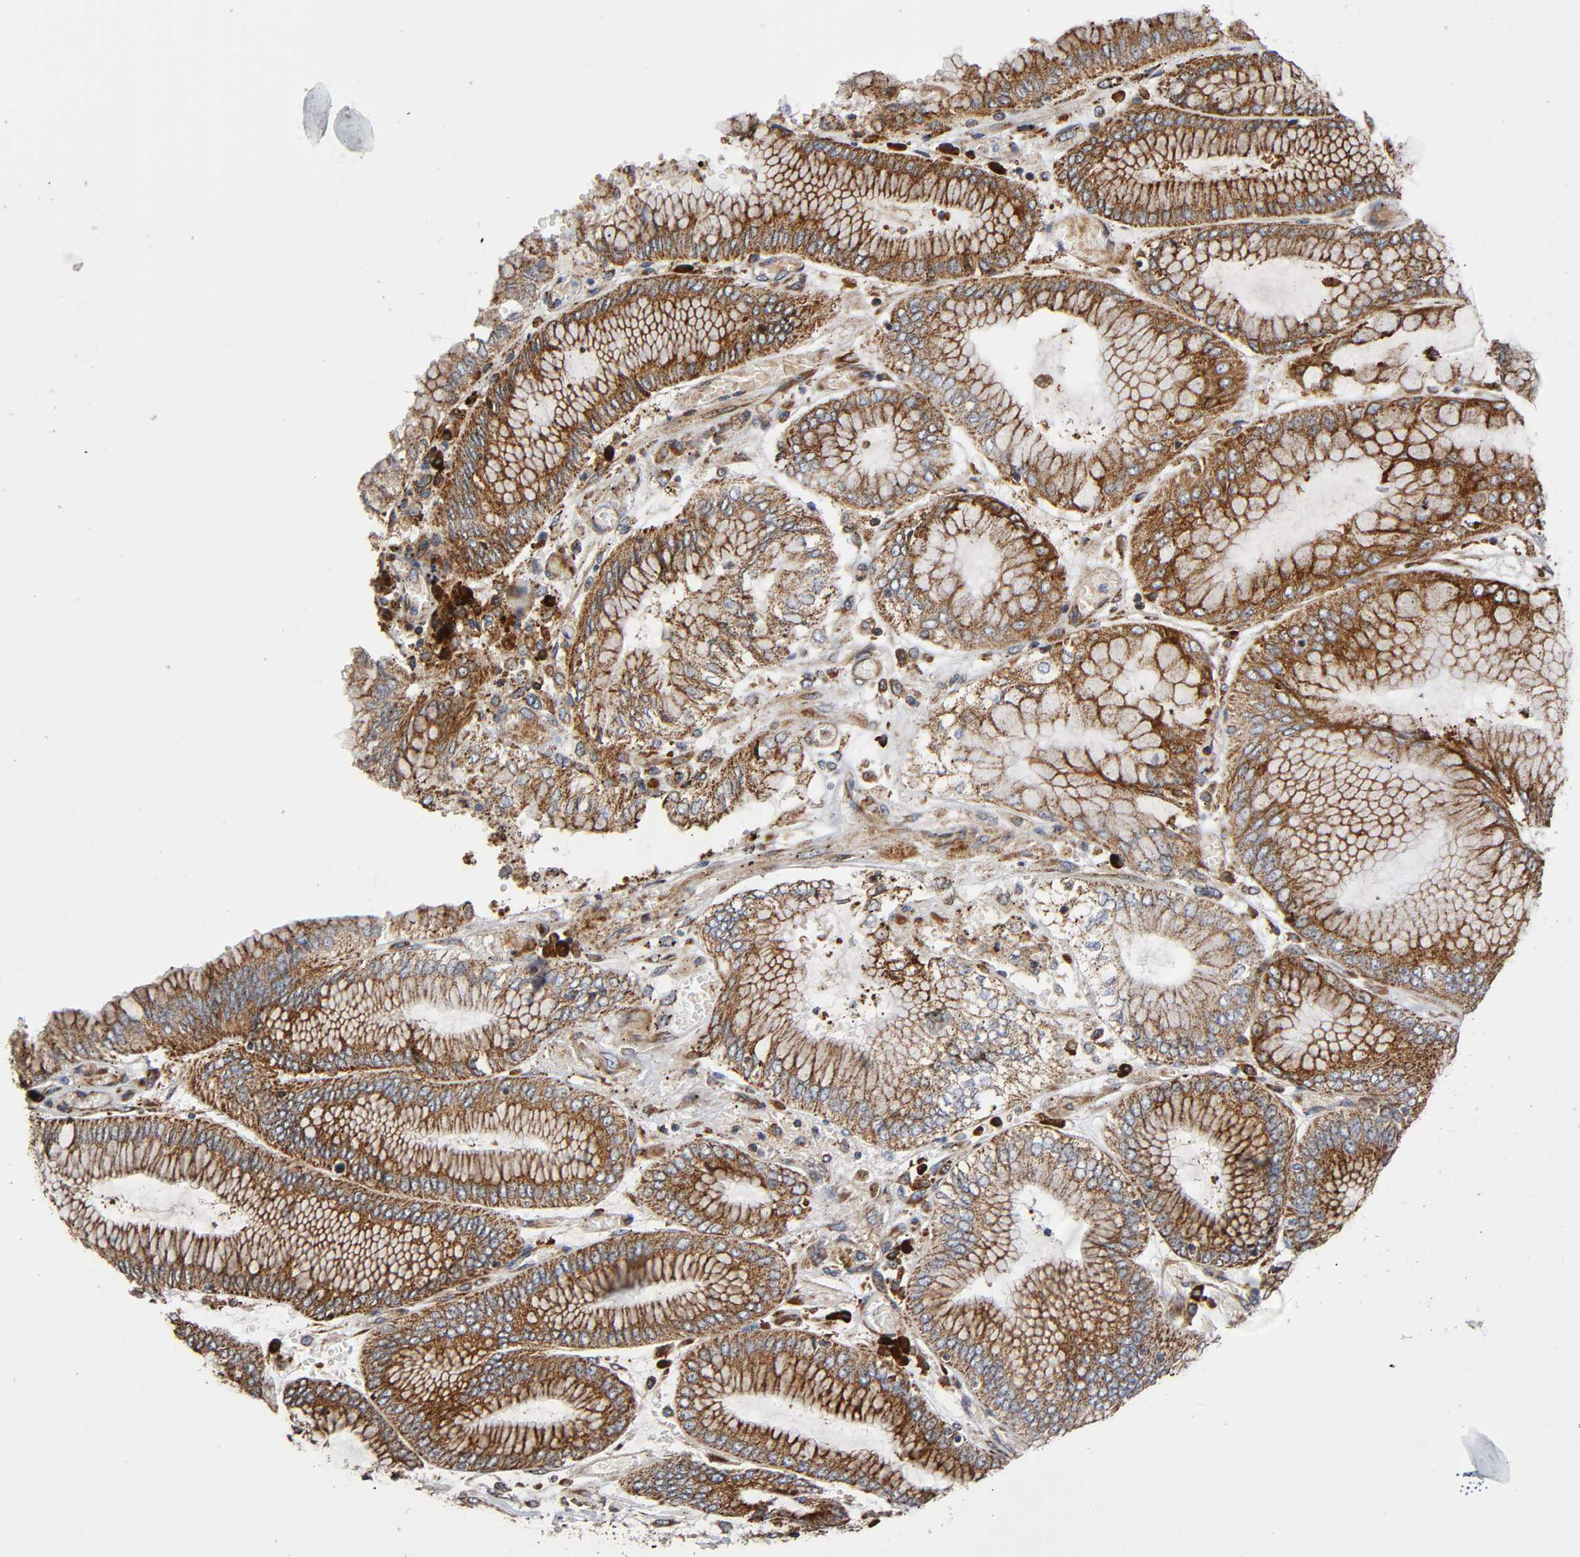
{"staining": {"intensity": "moderate", "quantity": "25%-75%", "location": "cytoplasmic/membranous"}, "tissue": "stomach cancer", "cell_type": "Tumor cells", "image_type": "cancer", "snomed": [{"axis": "morphology", "description": "Normal tissue, NOS"}, {"axis": "morphology", "description": "Adenocarcinoma, NOS"}, {"axis": "topography", "description": "Stomach, upper"}, {"axis": "topography", "description": "Stomach"}], "caption": "Immunohistochemical staining of stomach cancer (adenocarcinoma) exhibits medium levels of moderate cytoplasmic/membranous protein positivity in about 25%-75% of tumor cells.", "gene": "MAP3K1", "patient": {"sex": "male", "age": 76}}